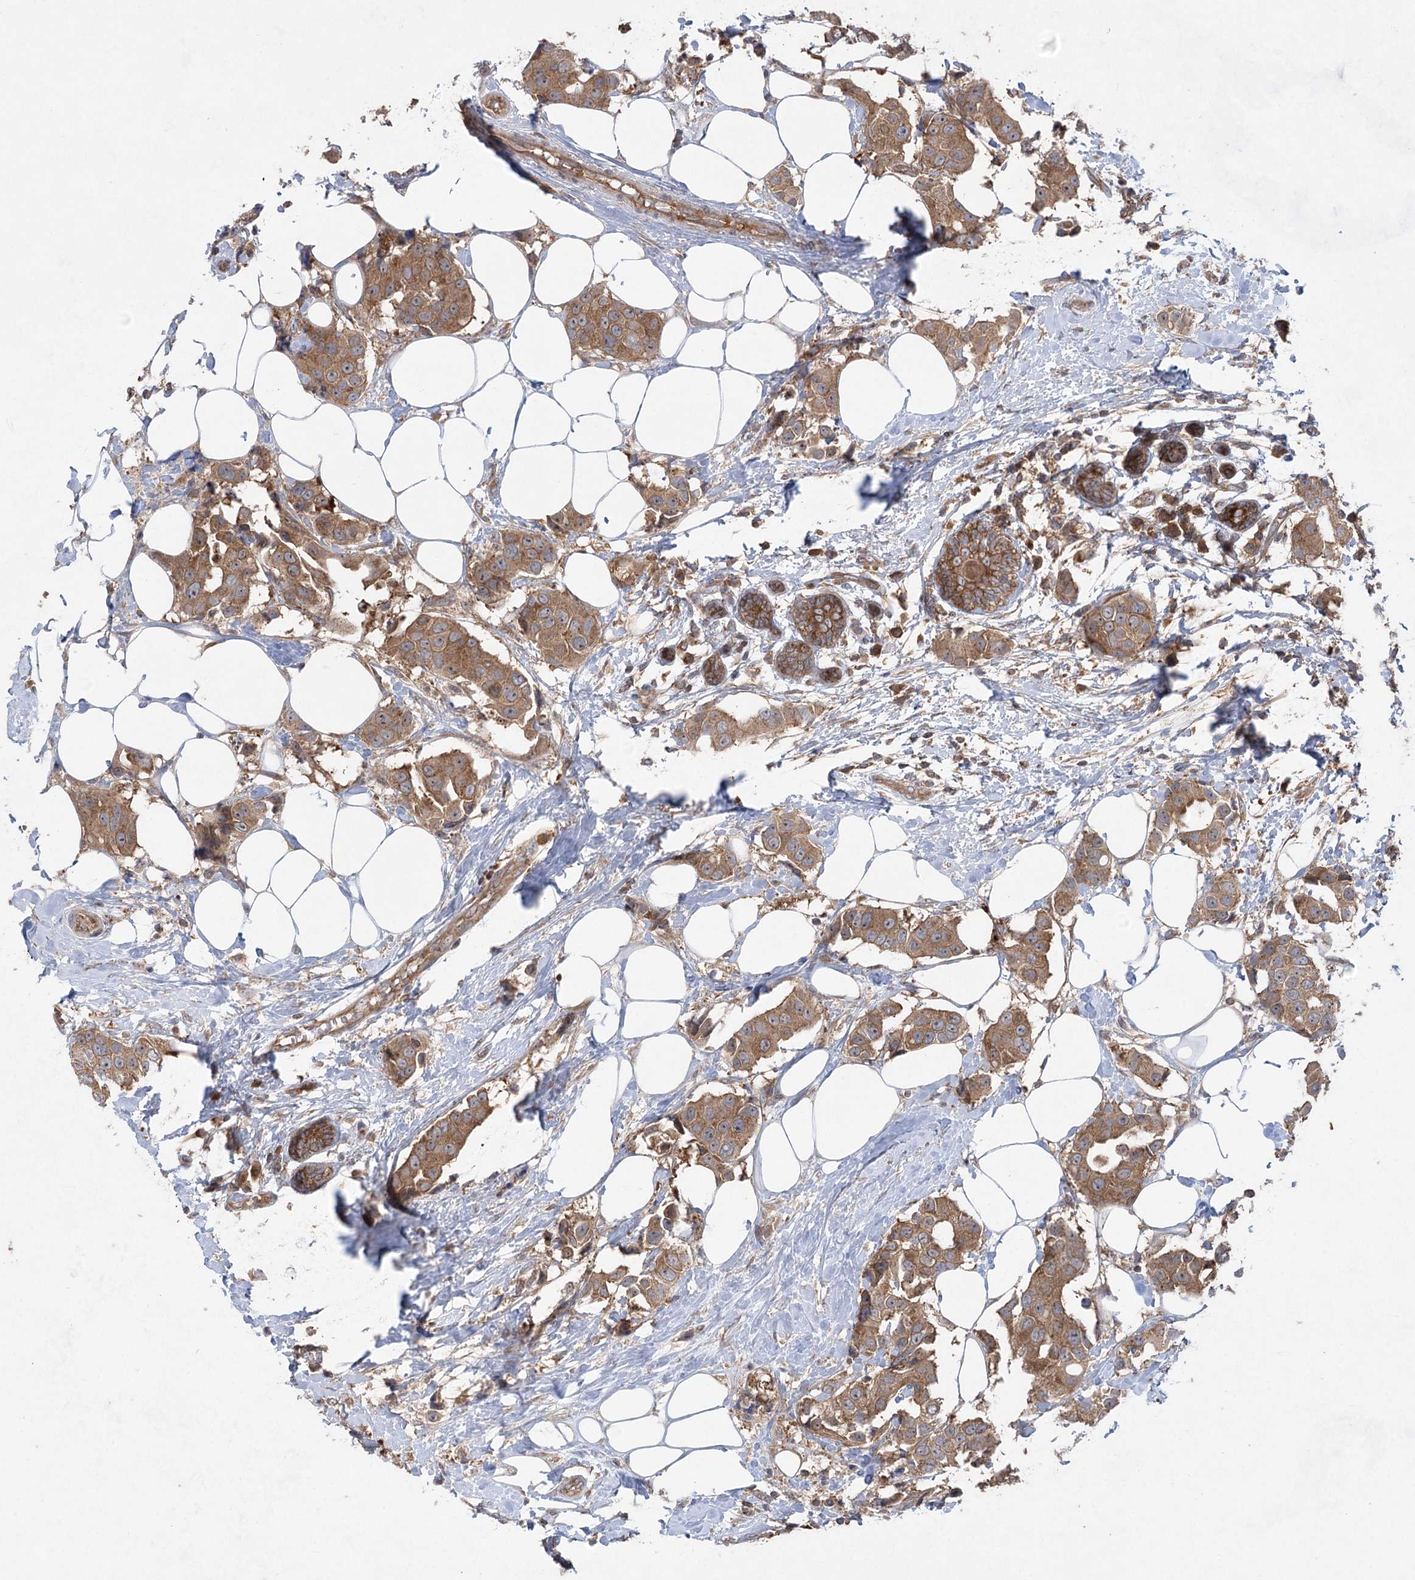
{"staining": {"intensity": "moderate", "quantity": ">75%", "location": "cytoplasmic/membranous"}, "tissue": "breast cancer", "cell_type": "Tumor cells", "image_type": "cancer", "snomed": [{"axis": "morphology", "description": "Normal tissue, NOS"}, {"axis": "morphology", "description": "Duct carcinoma"}, {"axis": "topography", "description": "Breast"}], "caption": "Breast cancer (infiltrating ductal carcinoma) tissue shows moderate cytoplasmic/membranous staining in about >75% of tumor cells, visualized by immunohistochemistry. (DAB IHC with brightfield microscopy, high magnification).", "gene": "EIF3A", "patient": {"sex": "female", "age": 39}}